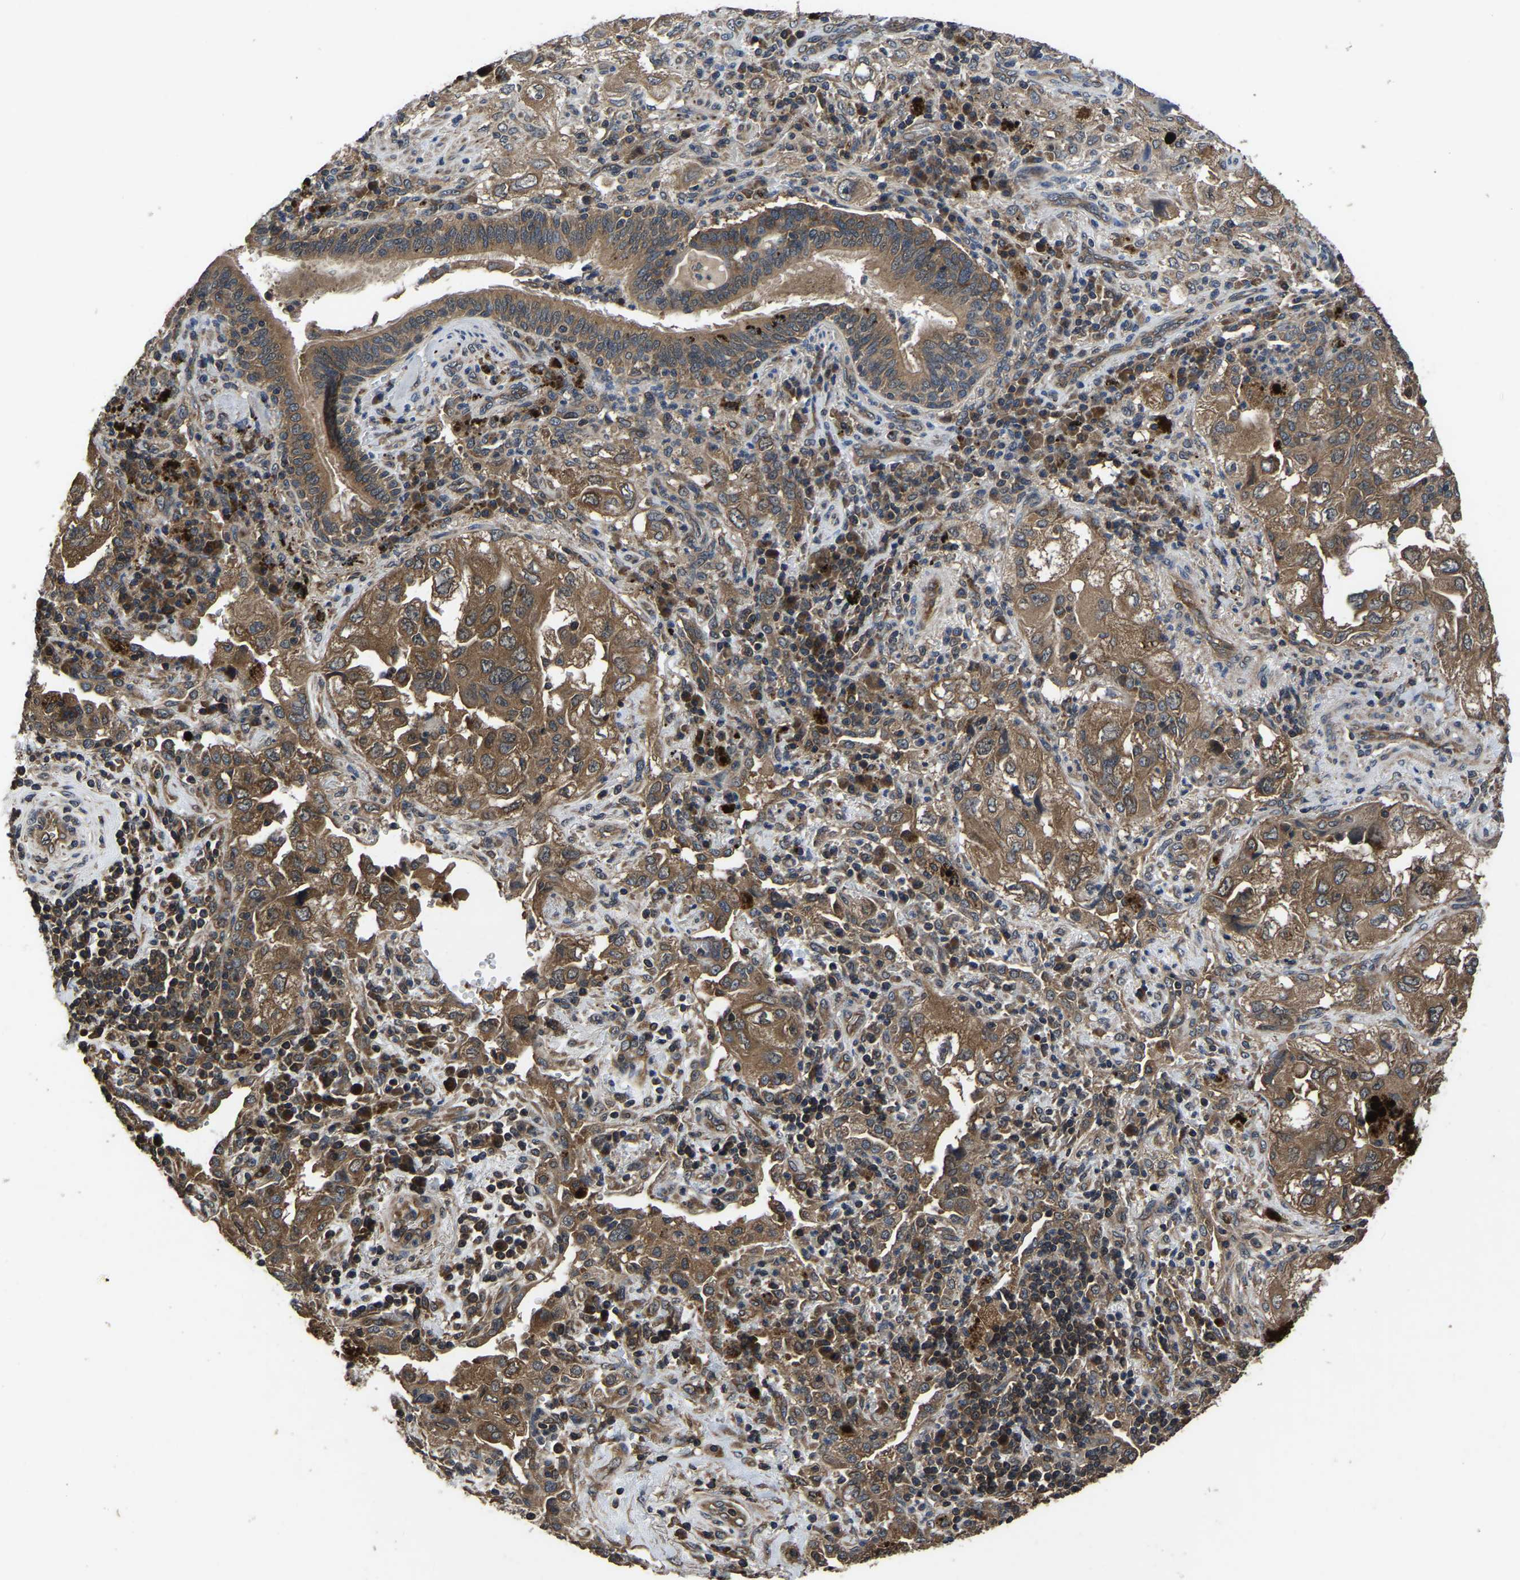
{"staining": {"intensity": "moderate", "quantity": ">75%", "location": "cytoplasmic/membranous"}, "tissue": "lung cancer", "cell_type": "Tumor cells", "image_type": "cancer", "snomed": [{"axis": "morphology", "description": "Adenocarcinoma, NOS"}, {"axis": "topography", "description": "Lung"}], "caption": "Immunohistochemical staining of lung adenocarcinoma displays medium levels of moderate cytoplasmic/membranous protein expression in approximately >75% of tumor cells.", "gene": "CRYZL1", "patient": {"sex": "male", "age": 64}}